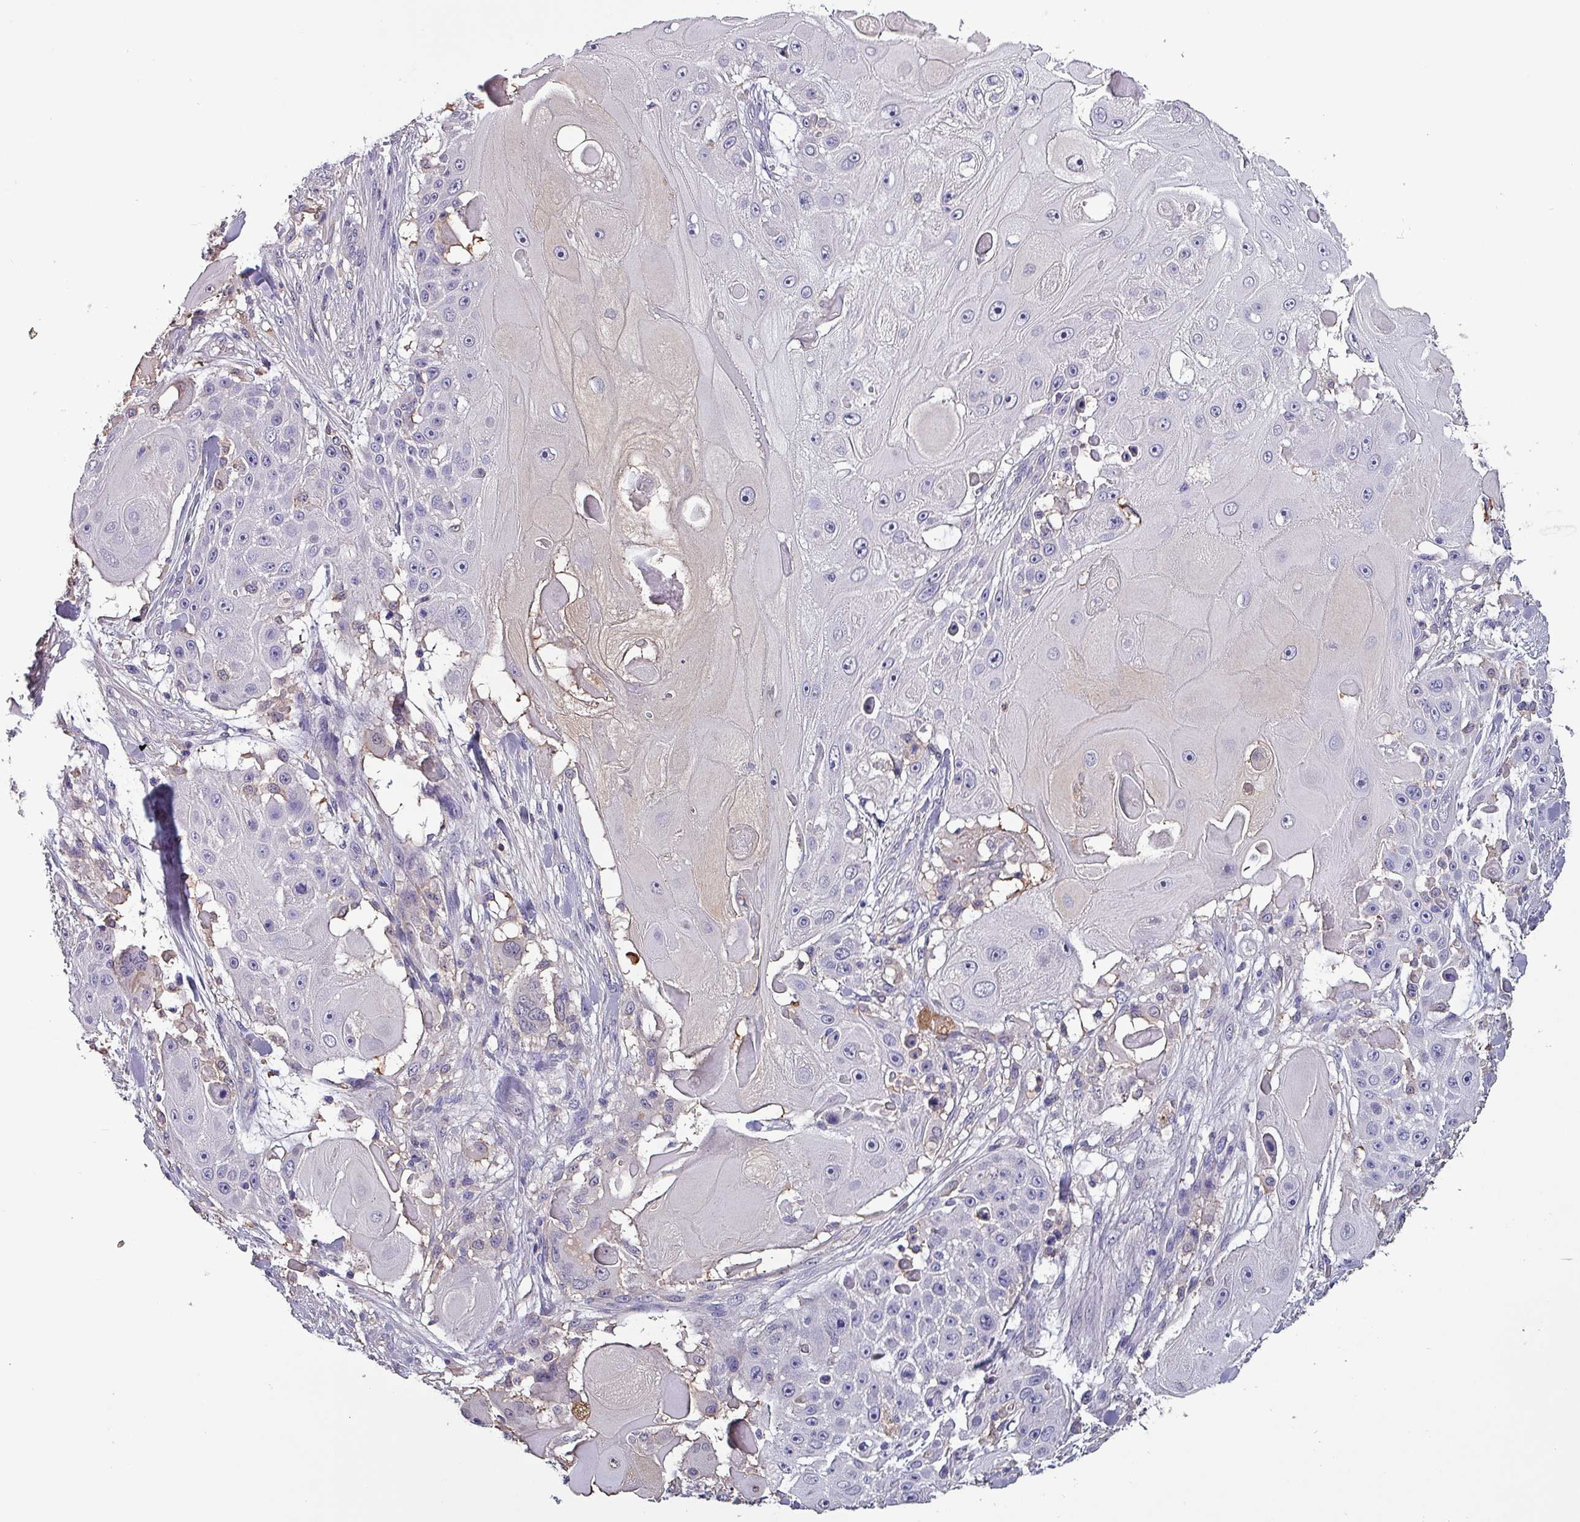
{"staining": {"intensity": "negative", "quantity": "none", "location": "none"}, "tissue": "skin cancer", "cell_type": "Tumor cells", "image_type": "cancer", "snomed": [{"axis": "morphology", "description": "Squamous cell carcinoma, NOS"}, {"axis": "topography", "description": "Skin"}], "caption": "The histopathology image reveals no staining of tumor cells in skin squamous cell carcinoma.", "gene": "HTRA4", "patient": {"sex": "female", "age": 86}}